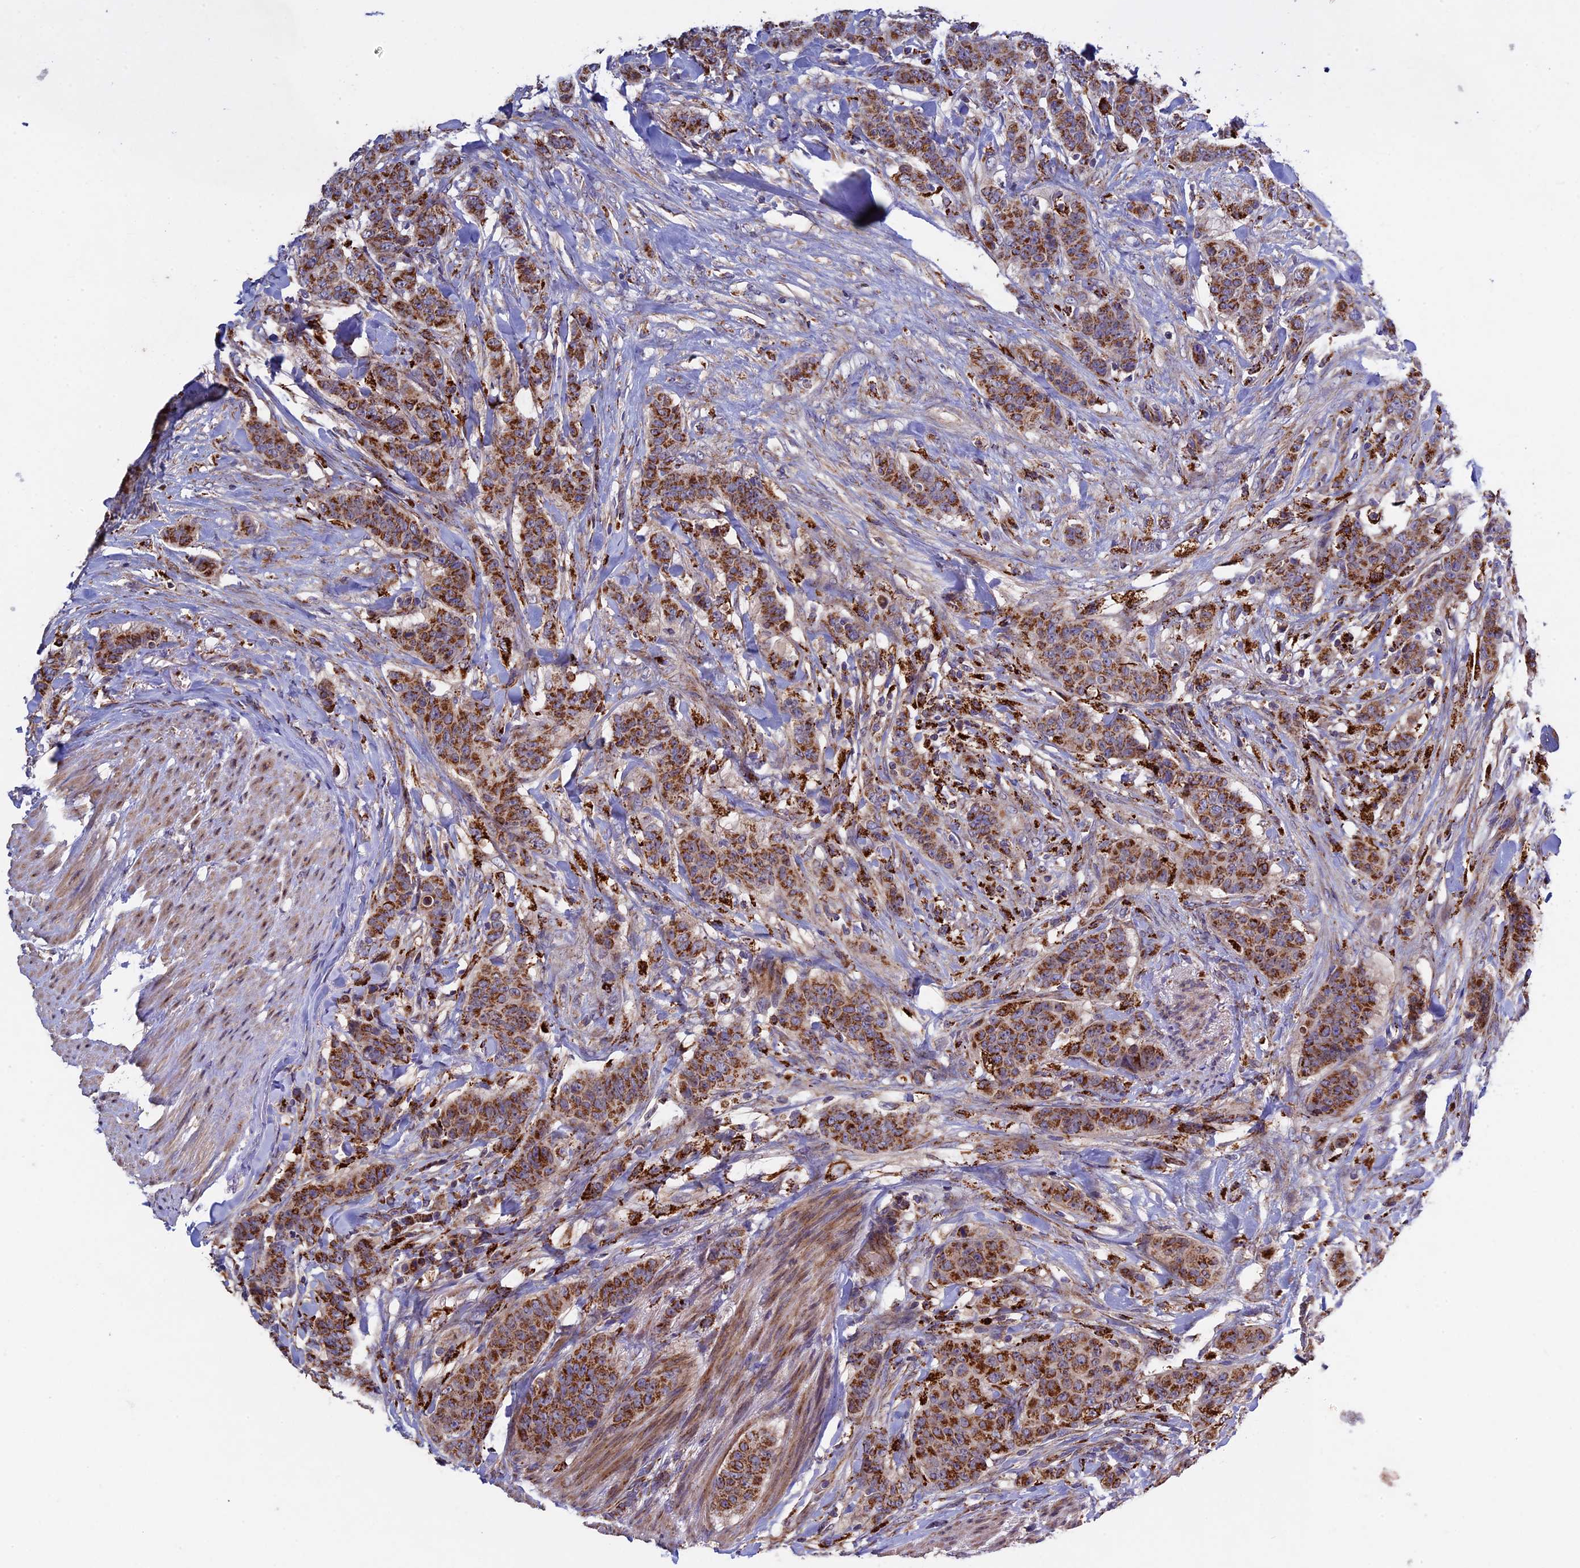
{"staining": {"intensity": "moderate", "quantity": ">75%", "location": "cytoplasmic/membranous"}, "tissue": "breast cancer", "cell_type": "Tumor cells", "image_type": "cancer", "snomed": [{"axis": "morphology", "description": "Duct carcinoma"}, {"axis": "topography", "description": "Breast"}], "caption": "A high-resolution histopathology image shows immunohistochemistry staining of breast cancer (infiltrating ductal carcinoma), which reveals moderate cytoplasmic/membranous expression in about >75% of tumor cells.", "gene": "RNF17", "patient": {"sex": "female", "age": 40}}